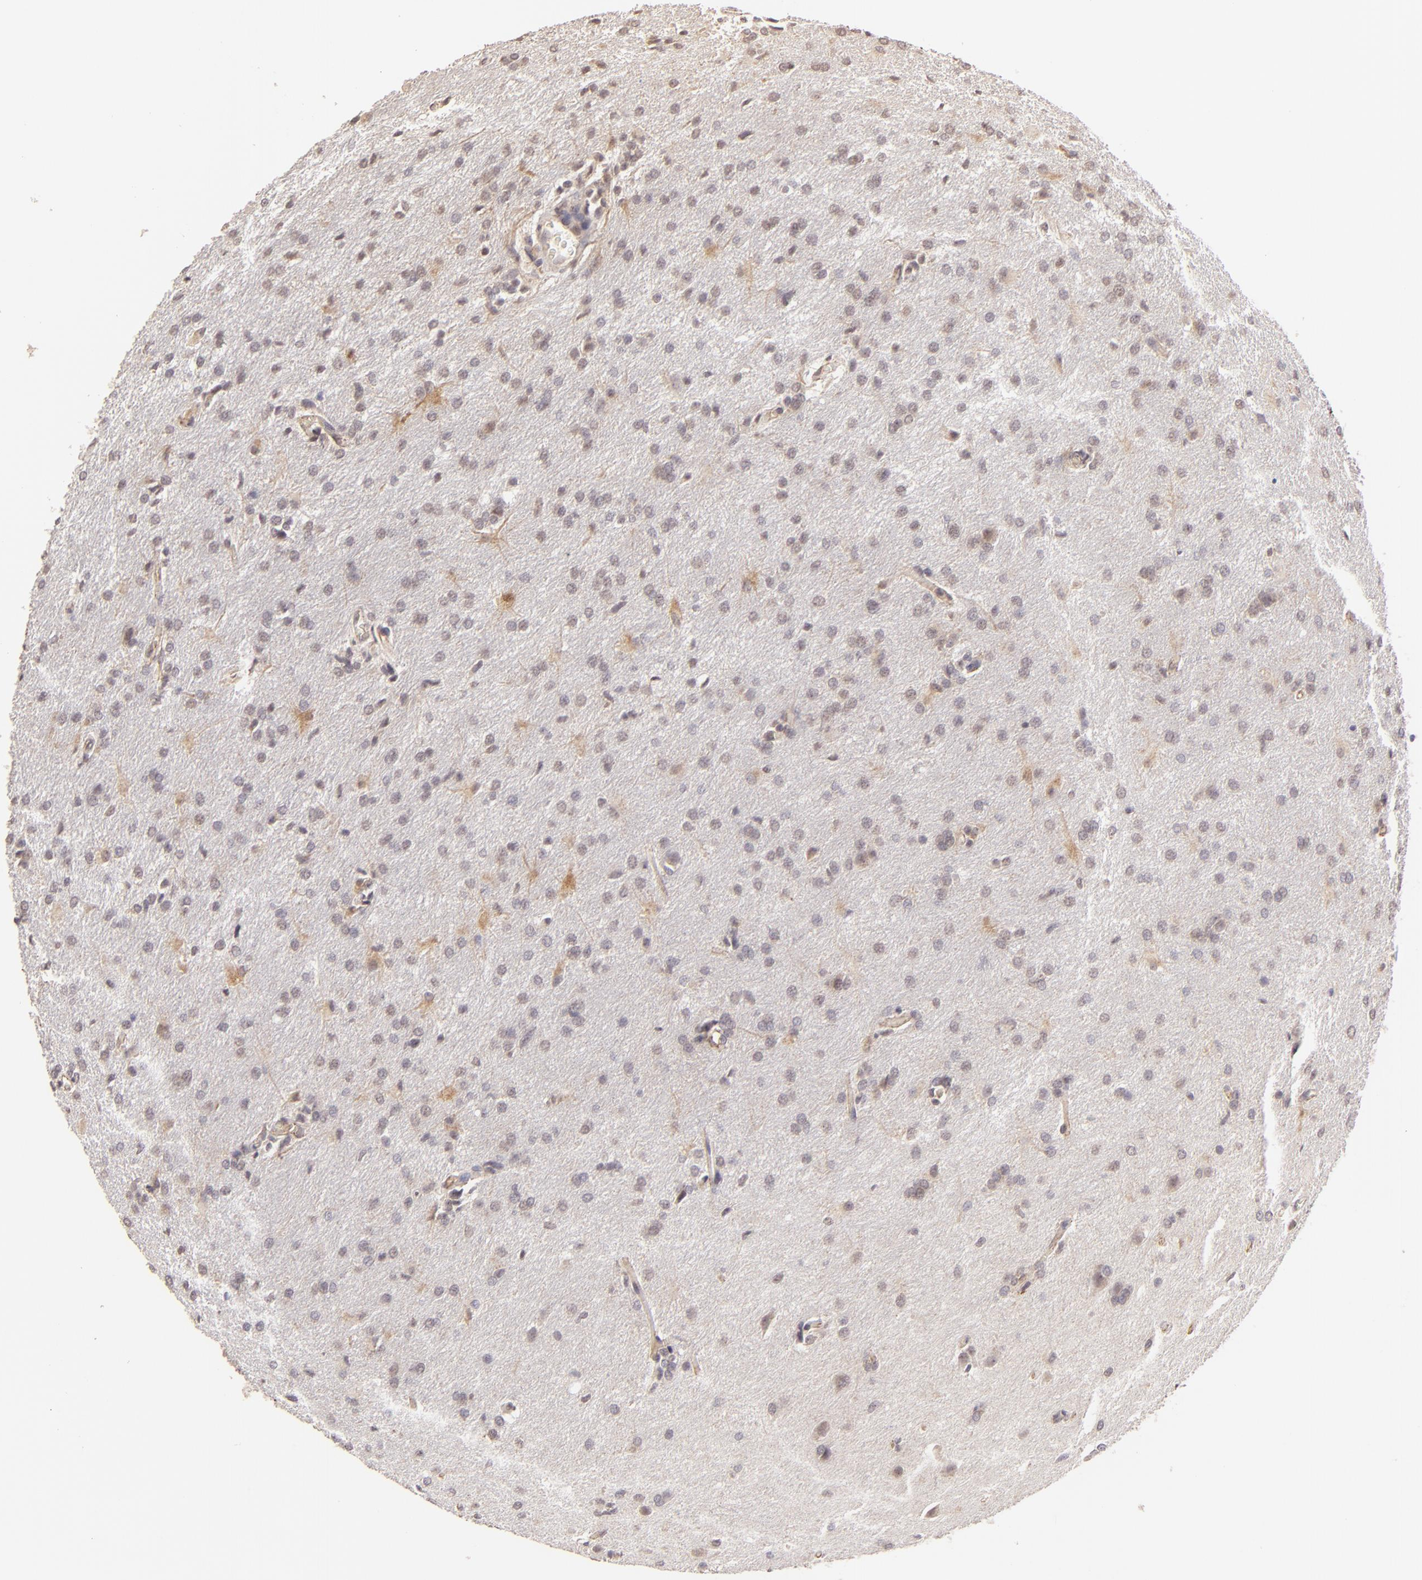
{"staining": {"intensity": "negative", "quantity": "none", "location": "none"}, "tissue": "glioma", "cell_type": "Tumor cells", "image_type": "cancer", "snomed": [{"axis": "morphology", "description": "Glioma, malignant, High grade"}, {"axis": "topography", "description": "Brain"}], "caption": "This image is of high-grade glioma (malignant) stained with immunohistochemistry to label a protein in brown with the nuclei are counter-stained blue. There is no positivity in tumor cells.", "gene": "CLDN1", "patient": {"sex": "male", "age": 68}}